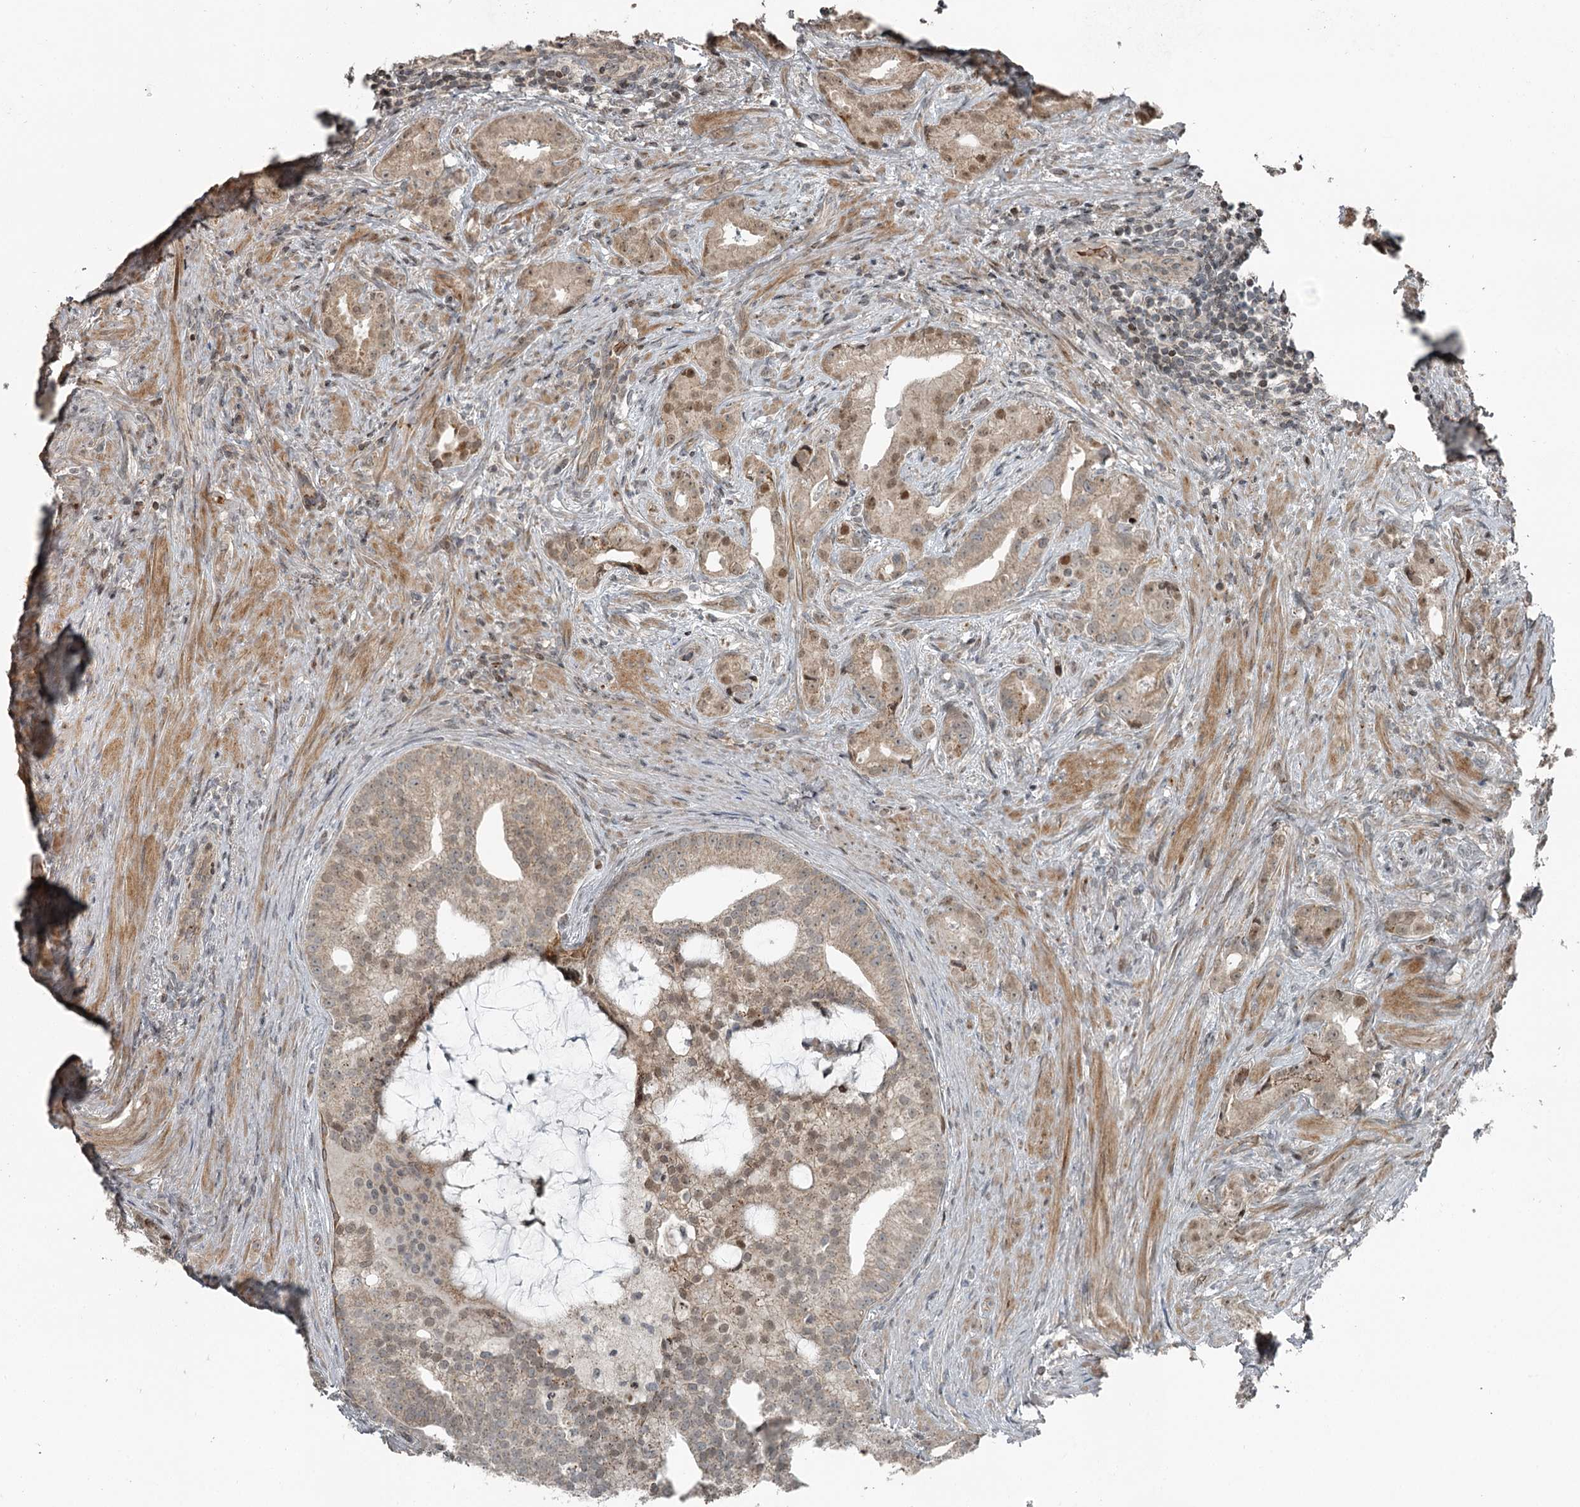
{"staining": {"intensity": "moderate", "quantity": "25%-75%", "location": "cytoplasmic/membranous,nuclear"}, "tissue": "prostate cancer", "cell_type": "Tumor cells", "image_type": "cancer", "snomed": [{"axis": "morphology", "description": "Adenocarcinoma, Low grade"}, {"axis": "topography", "description": "Prostate"}], "caption": "An immunohistochemistry histopathology image of neoplastic tissue is shown. Protein staining in brown labels moderate cytoplasmic/membranous and nuclear positivity in prostate cancer within tumor cells. (brown staining indicates protein expression, while blue staining denotes nuclei).", "gene": "RASSF8", "patient": {"sex": "male", "age": 71}}